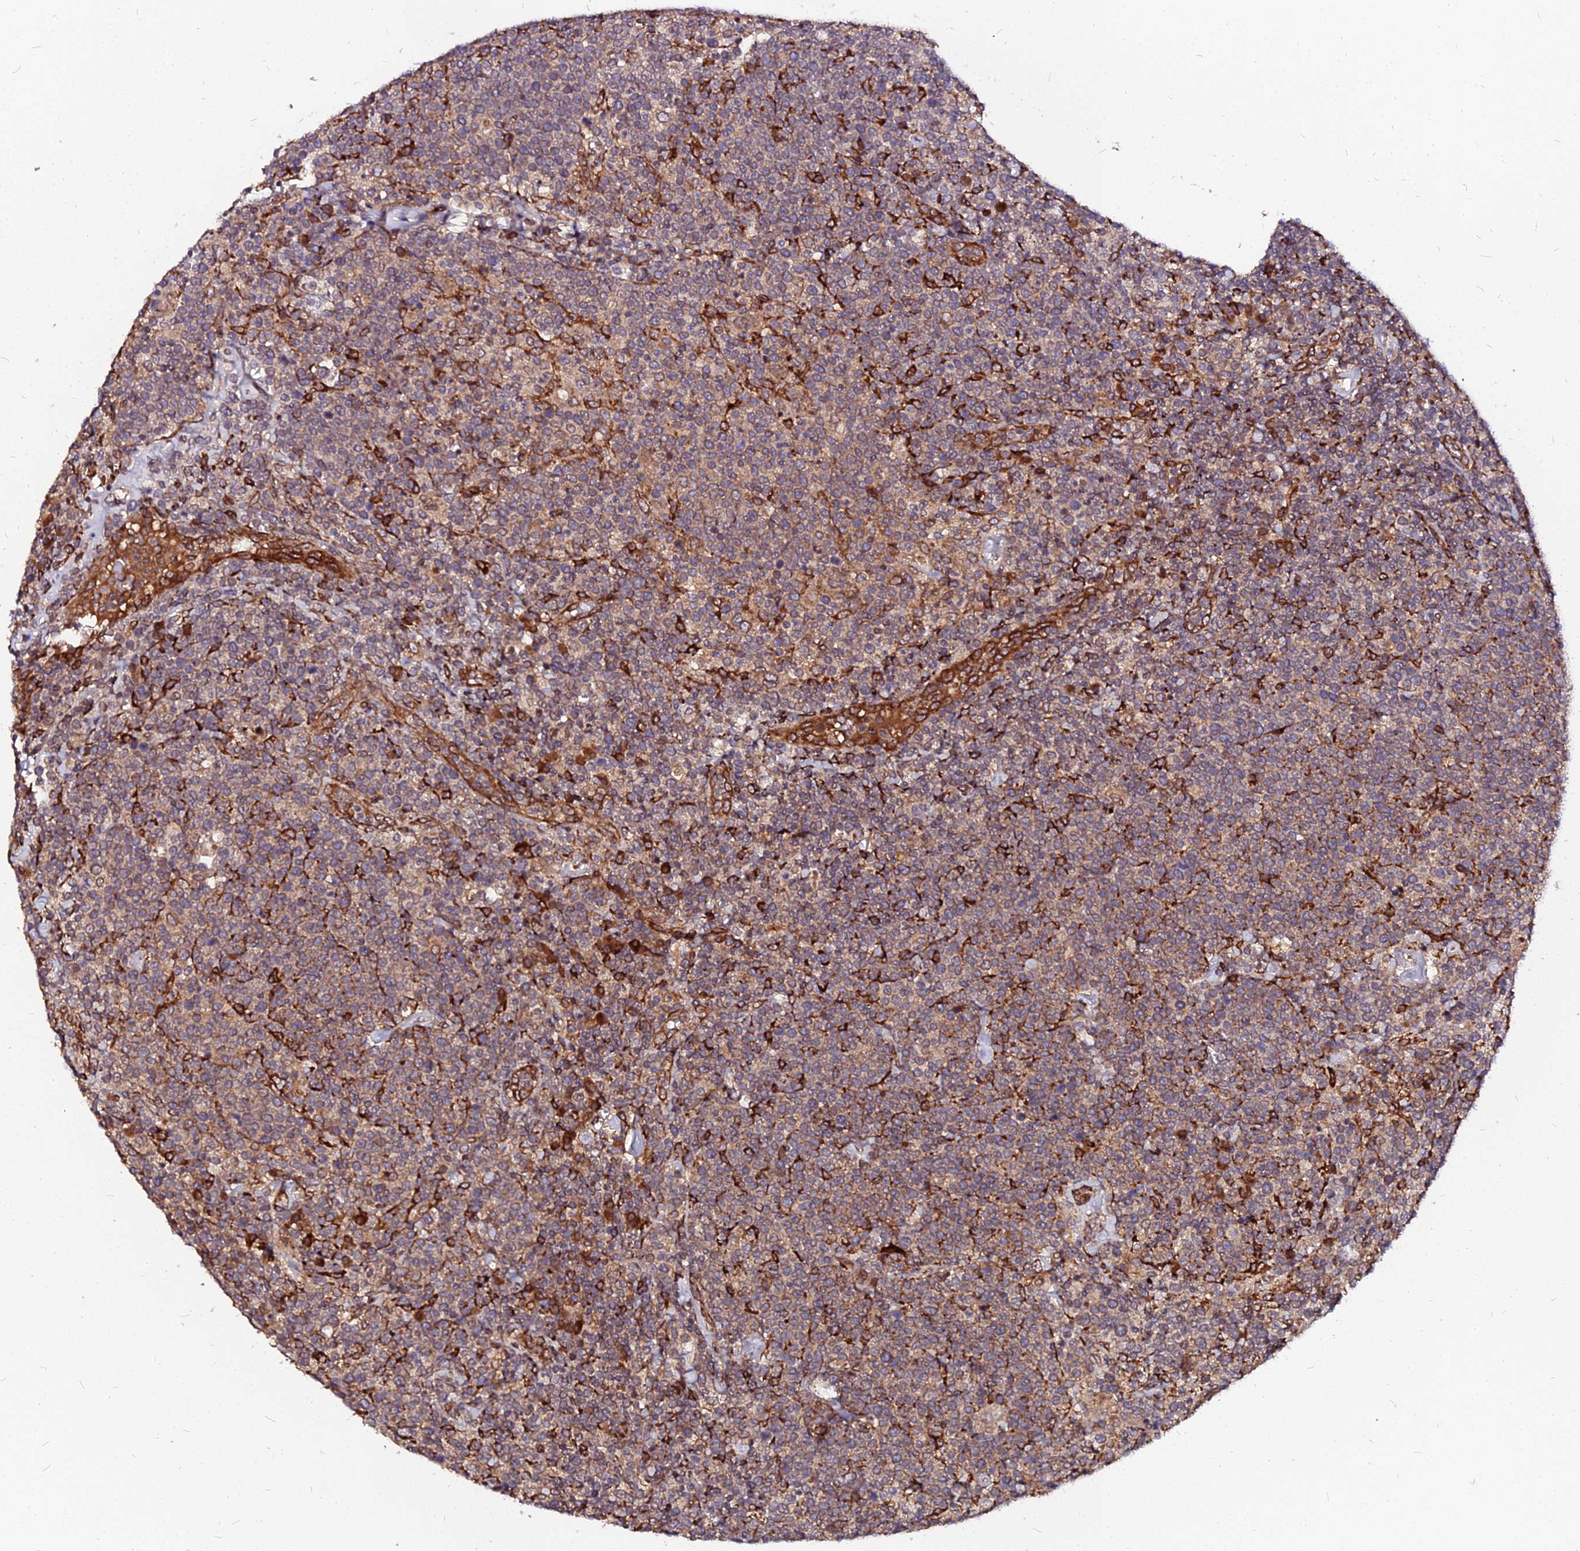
{"staining": {"intensity": "moderate", "quantity": "25%-75%", "location": "cytoplasmic/membranous"}, "tissue": "lymphoma", "cell_type": "Tumor cells", "image_type": "cancer", "snomed": [{"axis": "morphology", "description": "Malignant lymphoma, non-Hodgkin's type, High grade"}, {"axis": "topography", "description": "Lymph node"}], "caption": "Moderate cytoplasmic/membranous protein positivity is present in approximately 25%-75% of tumor cells in high-grade malignant lymphoma, non-Hodgkin's type. Immunohistochemistry (ihc) stains the protein in brown and the nuclei are stained blue.", "gene": "PDE4D", "patient": {"sex": "male", "age": 61}}